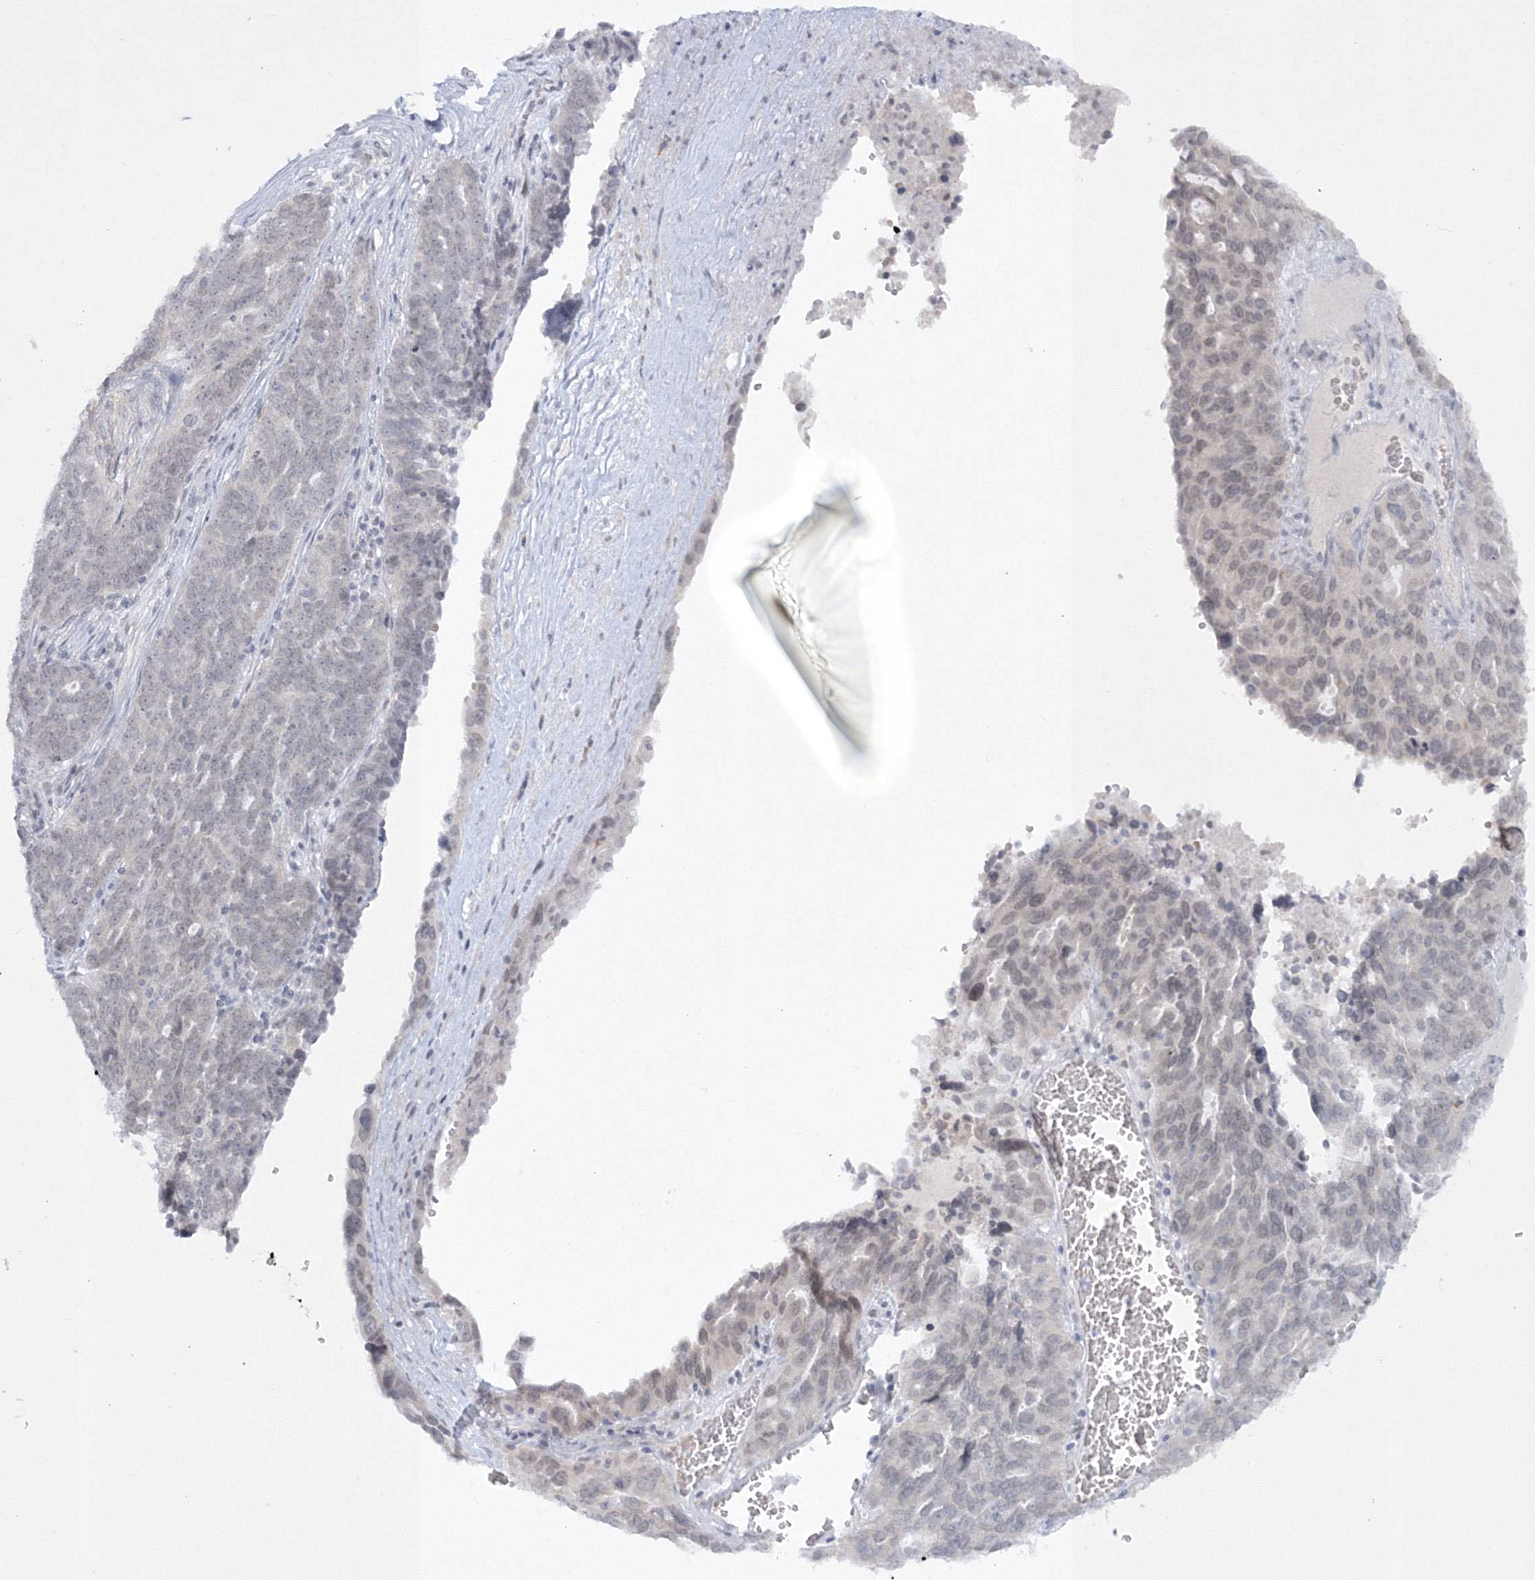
{"staining": {"intensity": "weak", "quantity": "<25%", "location": "nuclear"}, "tissue": "ovarian cancer", "cell_type": "Tumor cells", "image_type": "cancer", "snomed": [{"axis": "morphology", "description": "Cystadenocarcinoma, serous, NOS"}, {"axis": "topography", "description": "Ovary"}], "caption": "A photomicrograph of human ovarian cancer (serous cystadenocarcinoma) is negative for staining in tumor cells. (Stains: DAB (3,3'-diaminobenzidine) immunohistochemistry (IHC) with hematoxylin counter stain, Microscopy: brightfield microscopy at high magnification).", "gene": "NXPE3", "patient": {"sex": "female", "age": 59}}